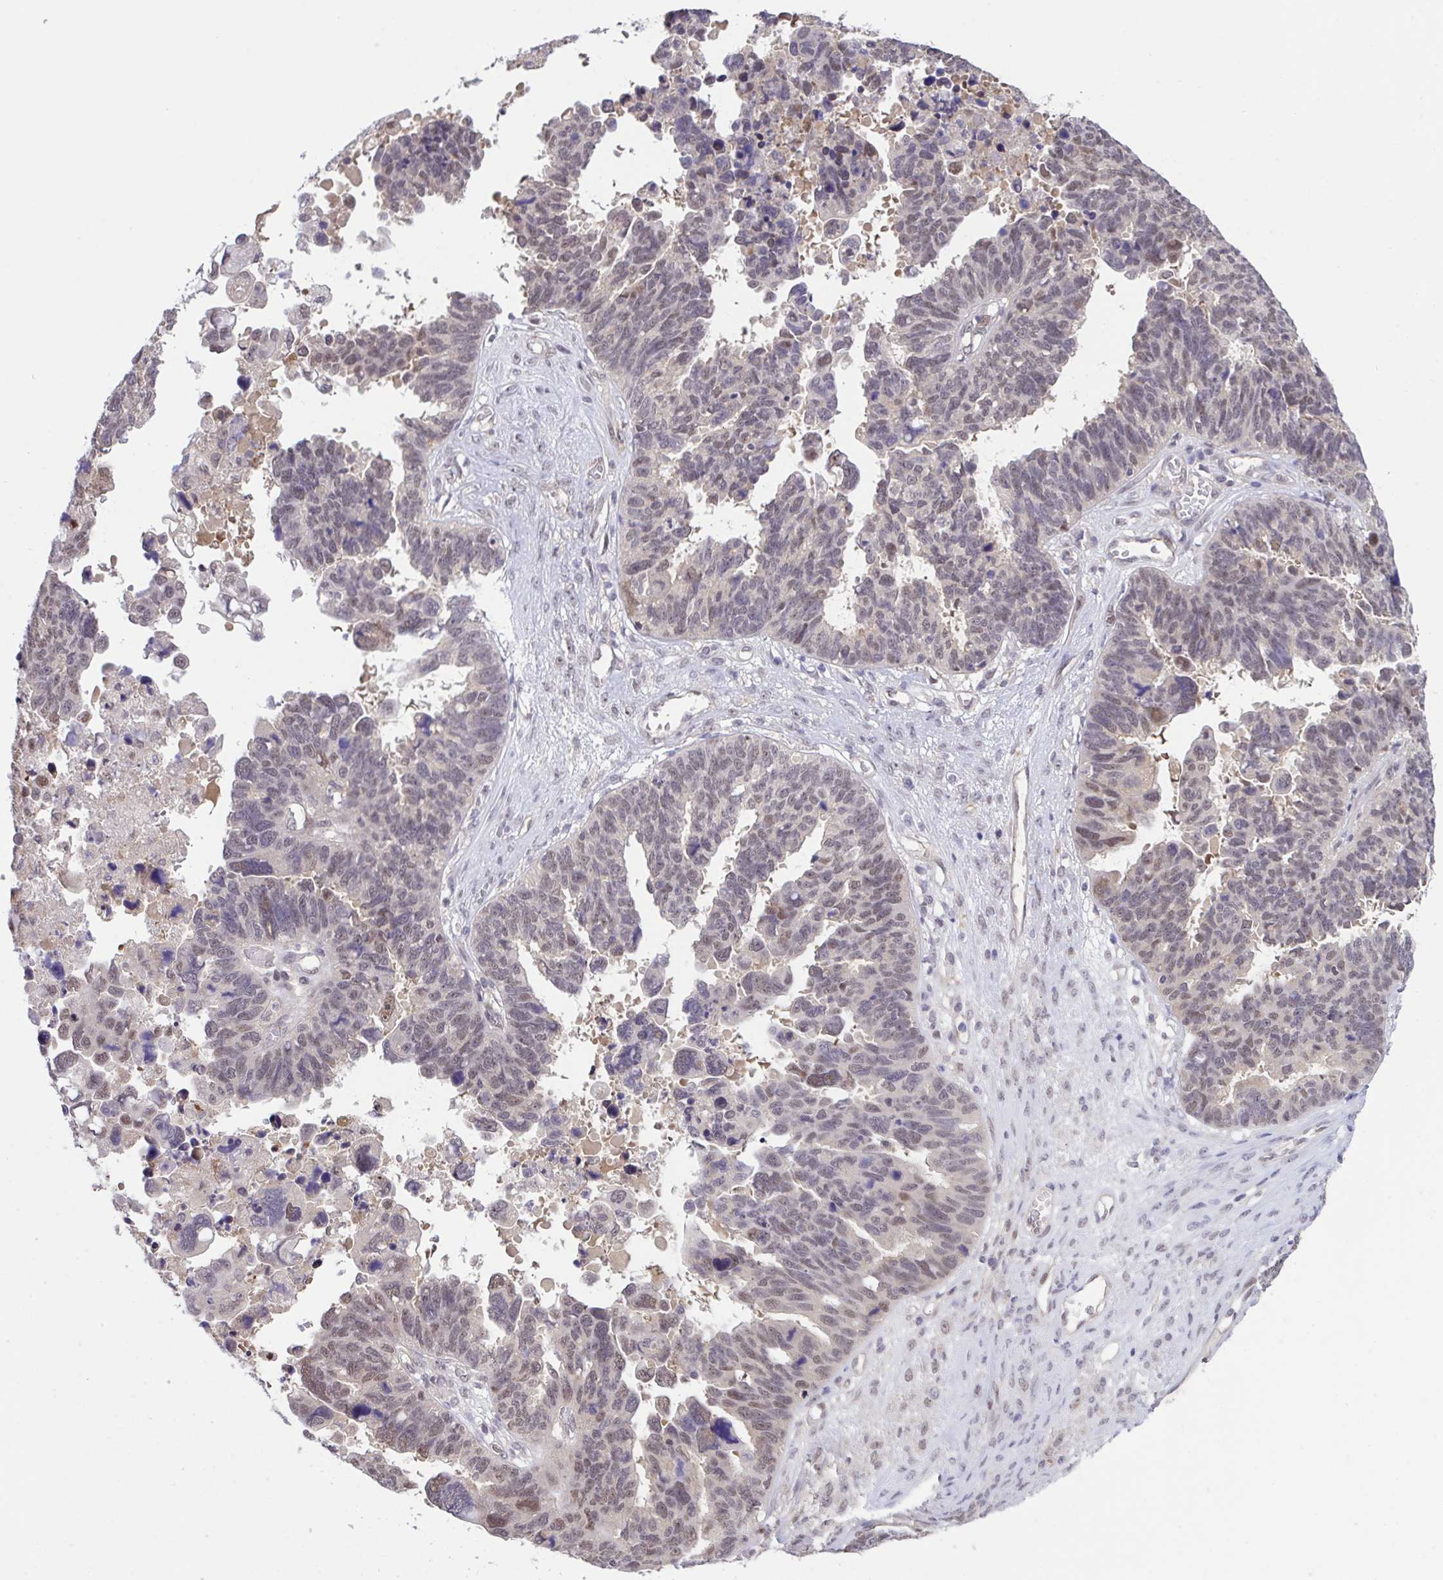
{"staining": {"intensity": "moderate", "quantity": "25%-75%", "location": "nuclear"}, "tissue": "ovarian cancer", "cell_type": "Tumor cells", "image_type": "cancer", "snomed": [{"axis": "morphology", "description": "Cystadenocarcinoma, serous, NOS"}, {"axis": "topography", "description": "Ovary"}], "caption": "IHC staining of ovarian cancer (serous cystadenocarcinoma), which demonstrates medium levels of moderate nuclear staining in approximately 25%-75% of tumor cells indicating moderate nuclear protein expression. The staining was performed using DAB (3,3'-diaminobenzidine) (brown) for protein detection and nuclei were counterstained in hematoxylin (blue).", "gene": "ZNF444", "patient": {"sex": "female", "age": 60}}